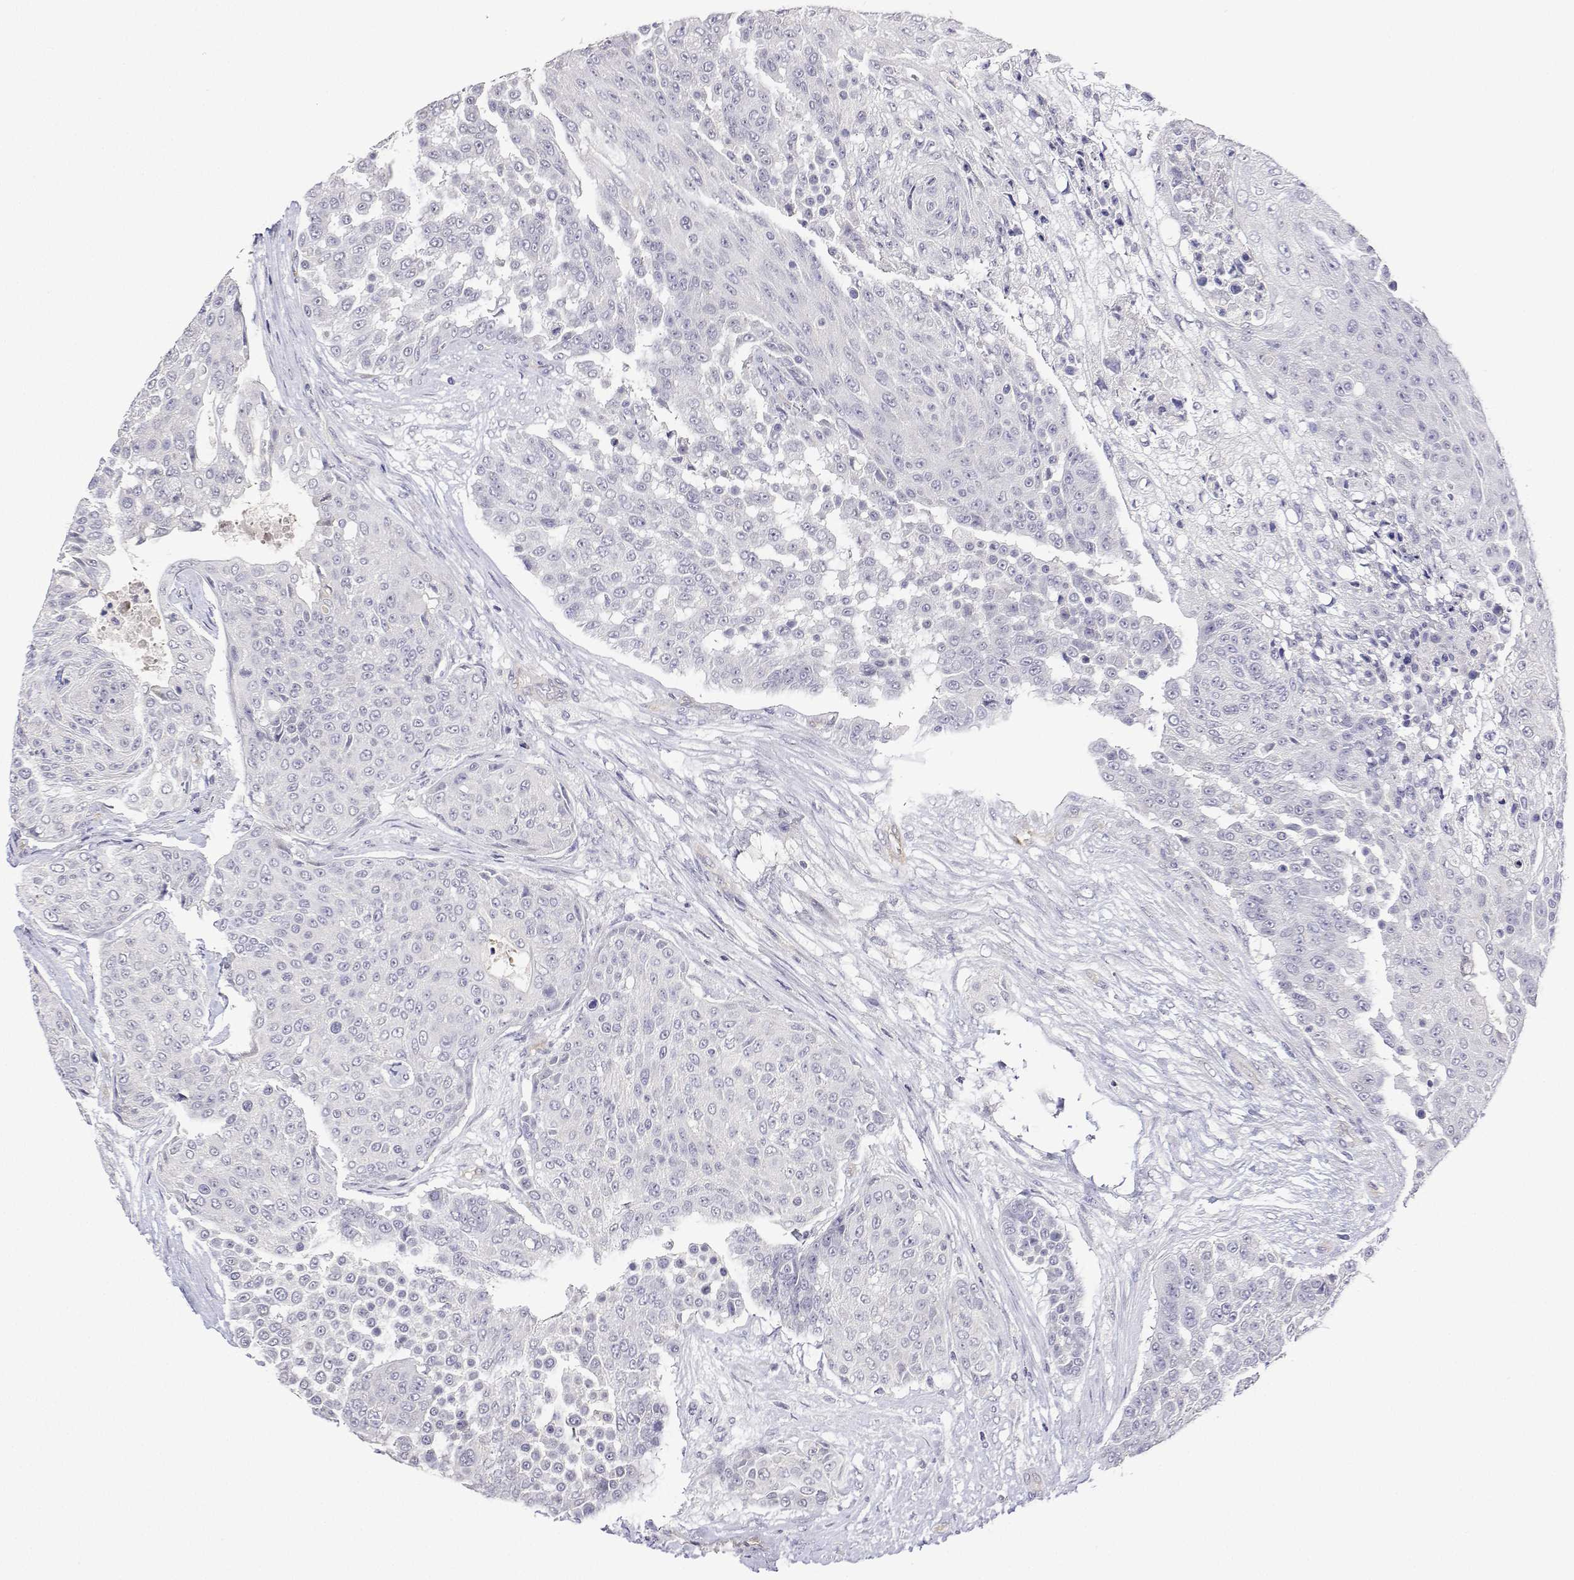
{"staining": {"intensity": "negative", "quantity": "none", "location": "none"}, "tissue": "urothelial cancer", "cell_type": "Tumor cells", "image_type": "cancer", "snomed": [{"axis": "morphology", "description": "Urothelial carcinoma, High grade"}, {"axis": "topography", "description": "Urinary bladder"}], "caption": "Immunohistochemical staining of urothelial carcinoma (high-grade) reveals no significant expression in tumor cells.", "gene": "PLCB1", "patient": {"sex": "female", "age": 63}}